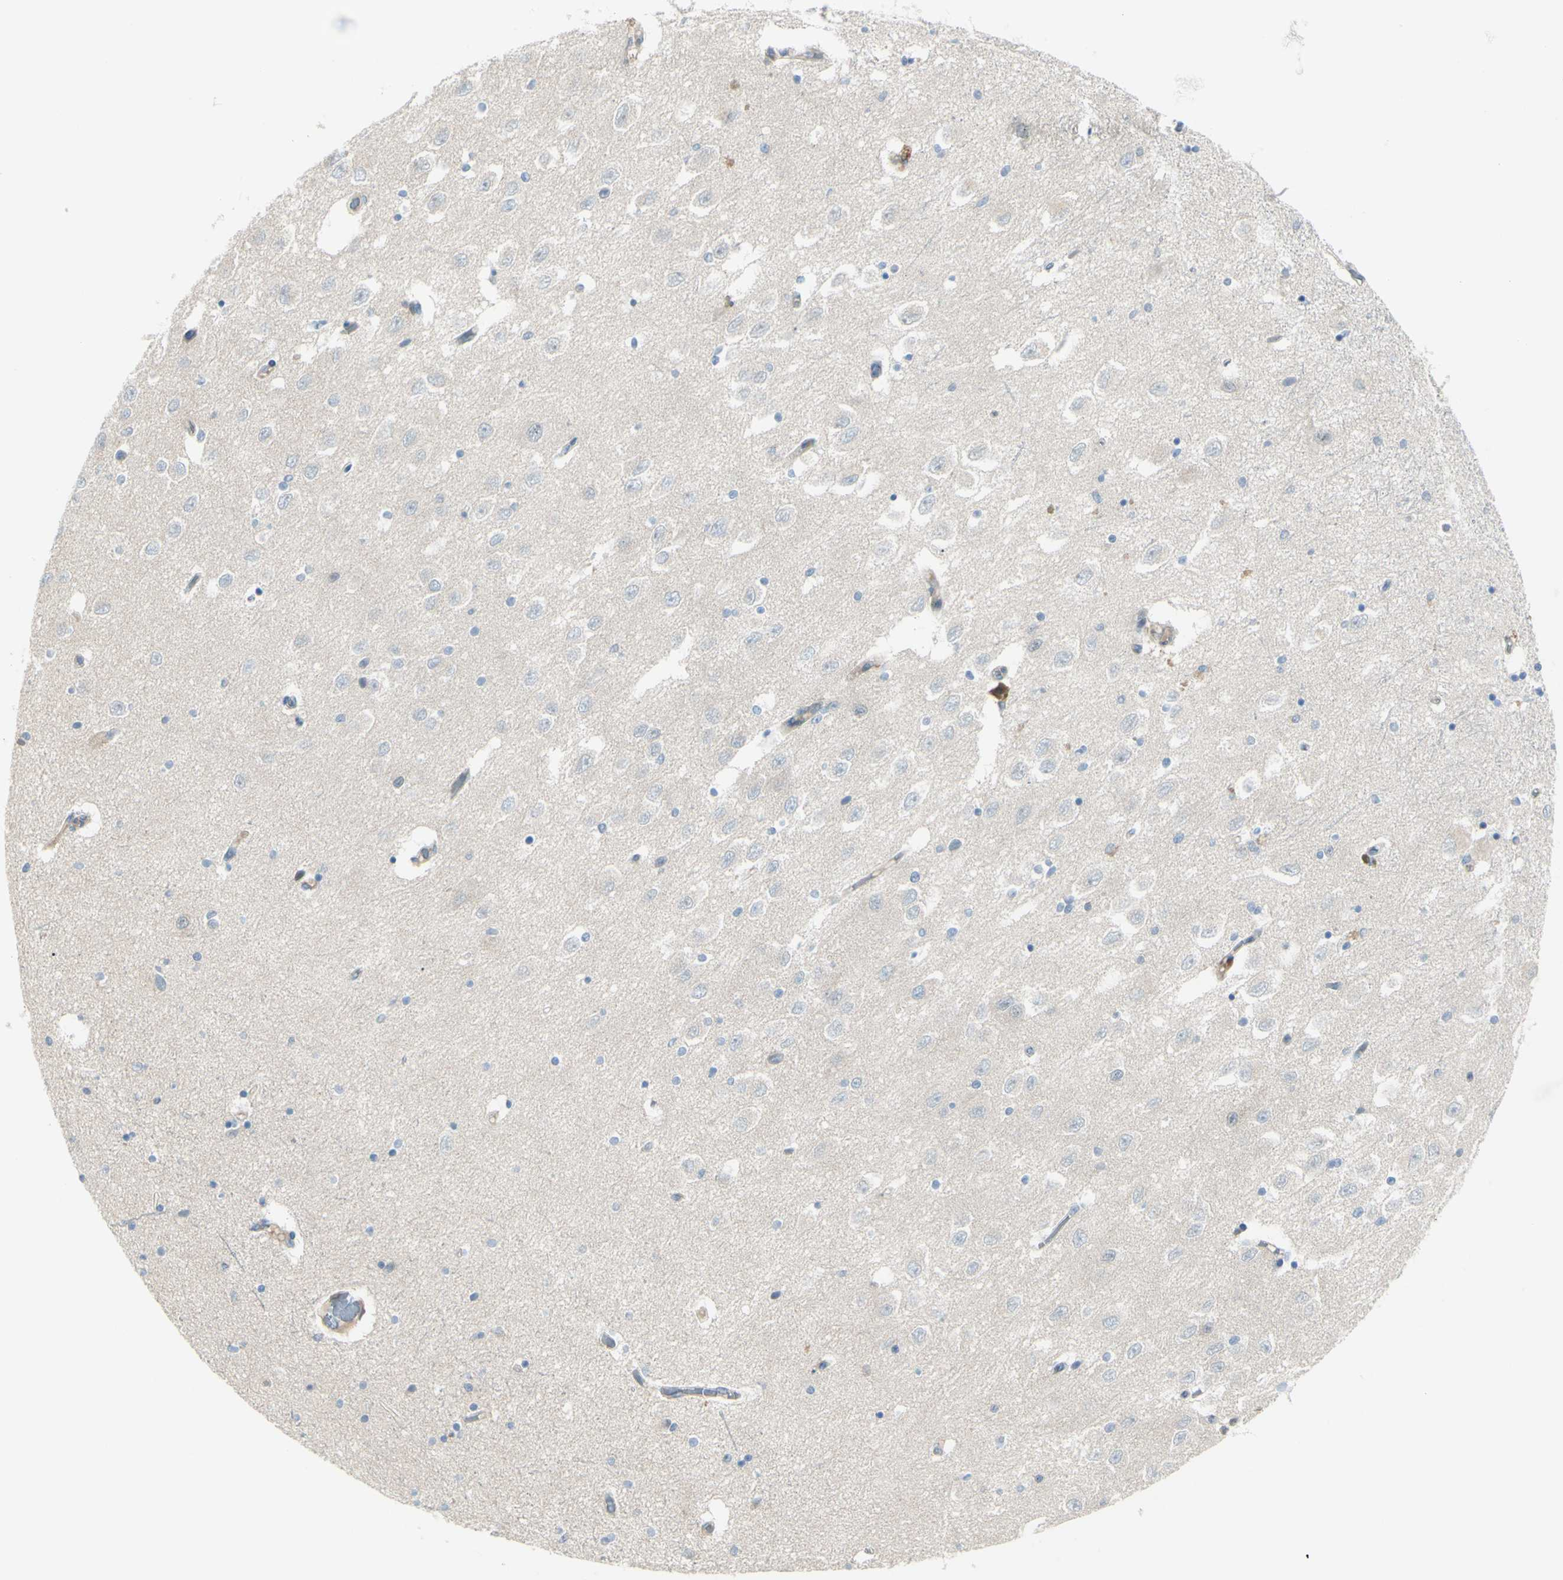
{"staining": {"intensity": "negative", "quantity": "none", "location": "none"}, "tissue": "hippocampus", "cell_type": "Glial cells", "image_type": "normal", "snomed": [{"axis": "morphology", "description": "Normal tissue, NOS"}, {"axis": "topography", "description": "Hippocampus"}], "caption": "High power microscopy image of an immunohistochemistry (IHC) histopathology image of benign hippocampus, revealing no significant positivity in glial cells.", "gene": "LMTK2", "patient": {"sex": "female", "age": 54}}